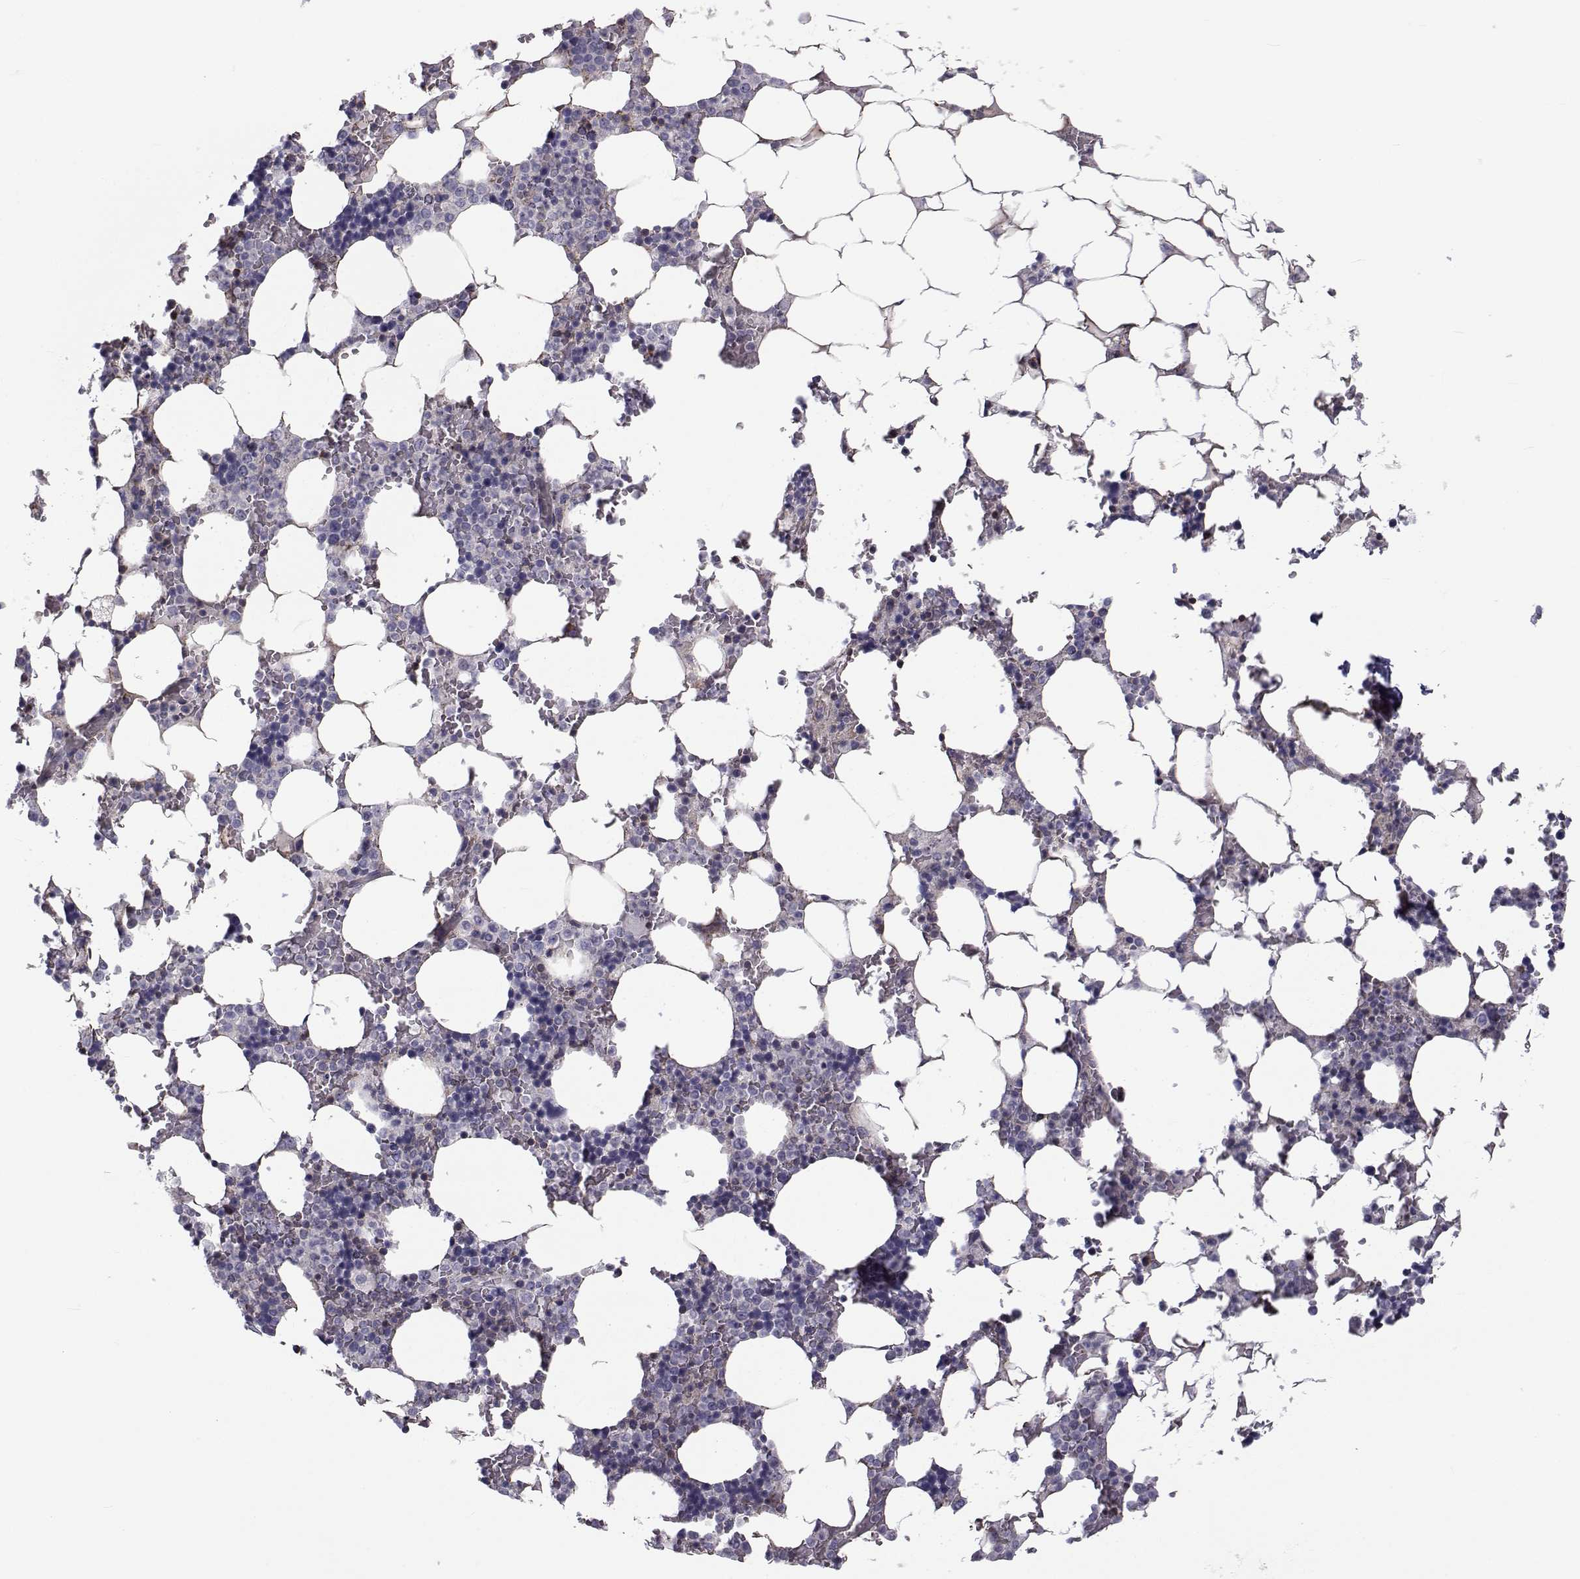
{"staining": {"intensity": "negative", "quantity": "none", "location": "none"}, "tissue": "bone marrow", "cell_type": "Hematopoietic cells", "image_type": "normal", "snomed": [{"axis": "morphology", "description": "Normal tissue, NOS"}, {"axis": "topography", "description": "Bone marrow"}], "caption": "DAB immunohistochemical staining of benign human bone marrow demonstrates no significant expression in hematopoietic cells.", "gene": "LRRC27", "patient": {"sex": "male", "age": 51}}